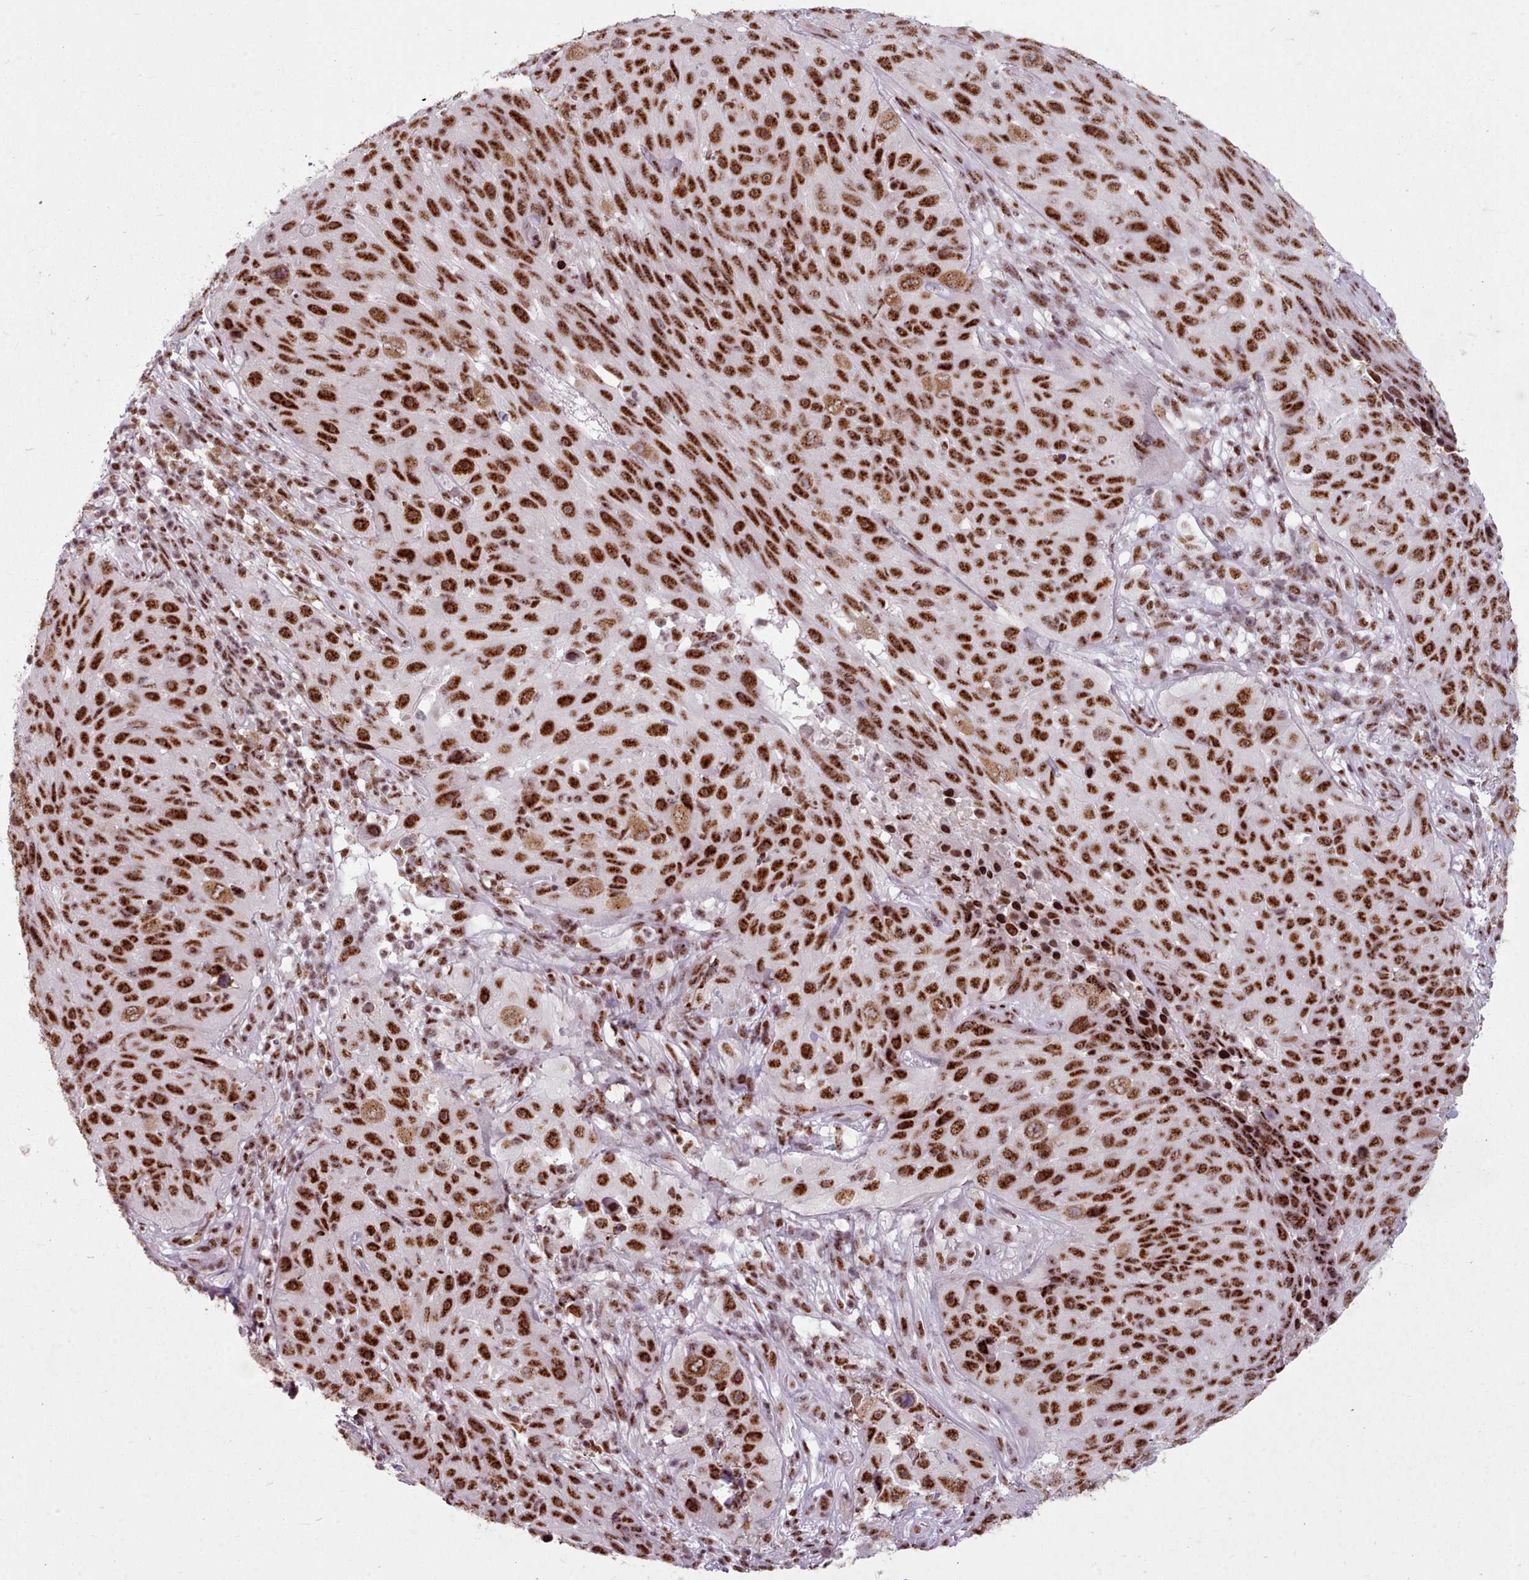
{"staining": {"intensity": "strong", "quantity": ">75%", "location": "nuclear"}, "tissue": "skin cancer", "cell_type": "Tumor cells", "image_type": "cancer", "snomed": [{"axis": "morphology", "description": "Squamous cell carcinoma, NOS"}, {"axis": "topography", "description": "Skin"}], "caption": "The micrograph shows a brown stain indicating the presence of a protein in the nuclear of tumor cells in squamous cell carcinoma (skin).", "gene": "SRRM1", "patient": {"sex": "female", "age": 87}}